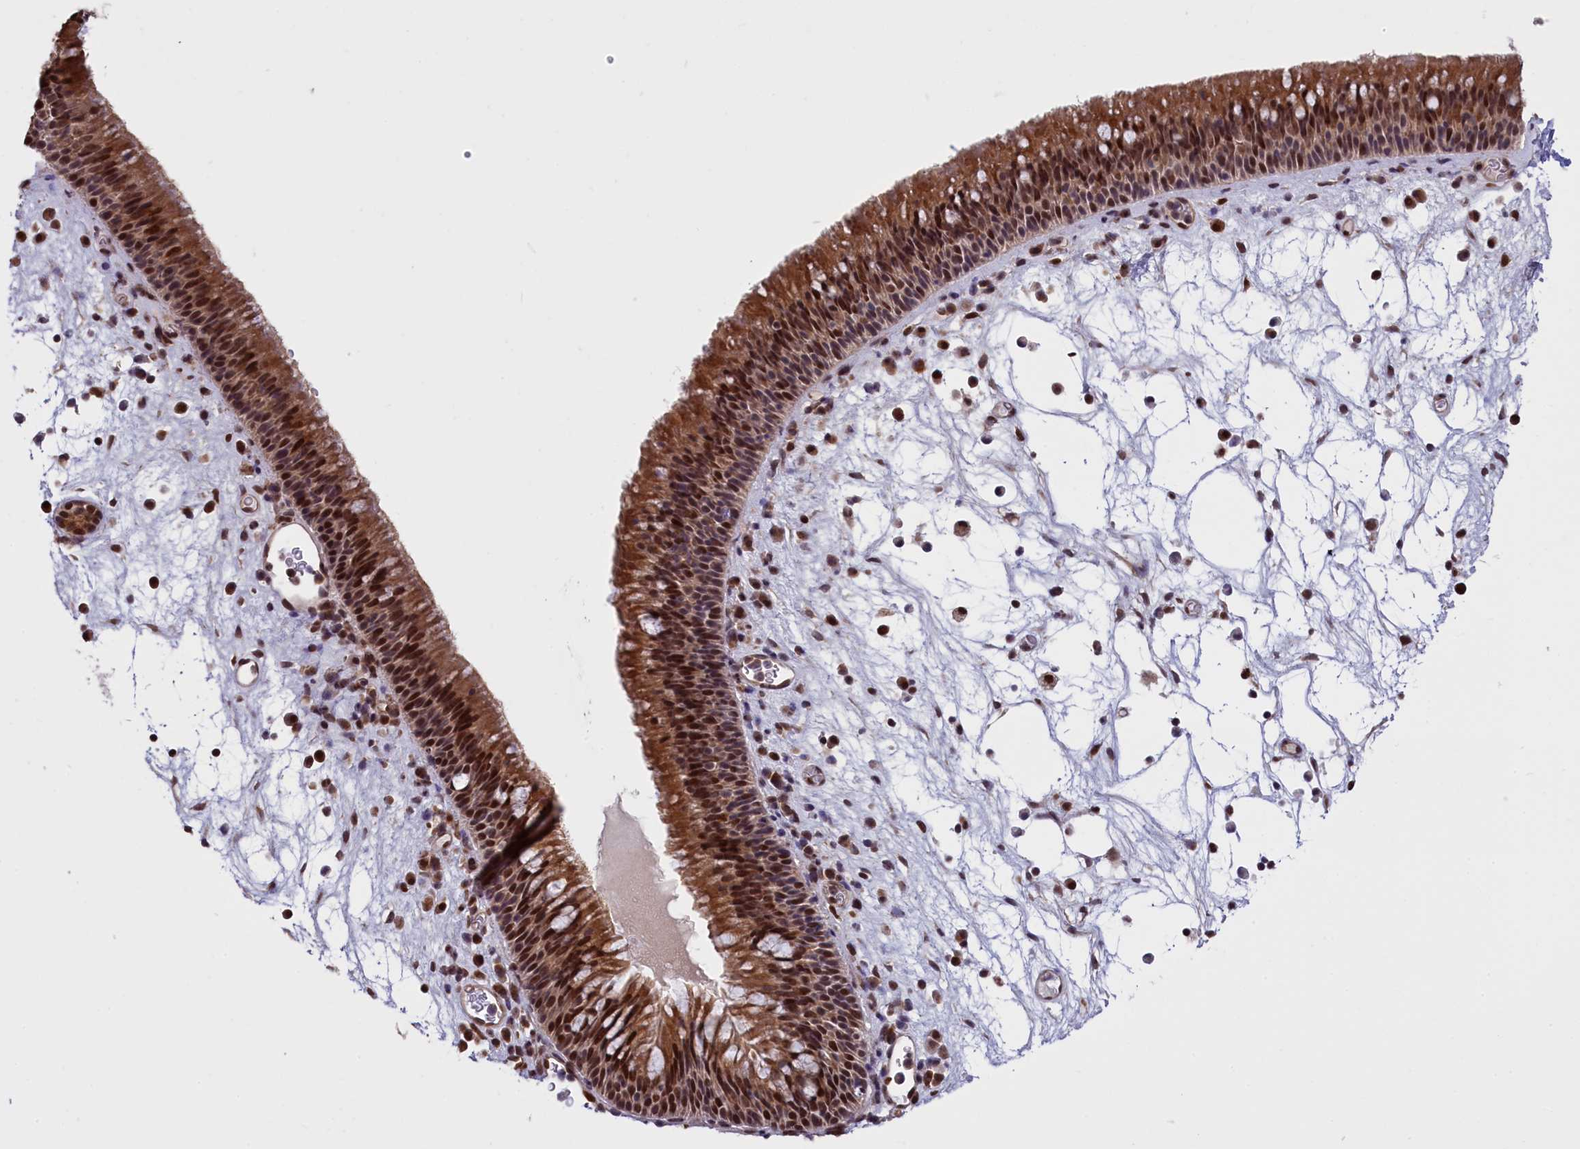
{"staining": {"intensity": "moderate", "quantity": ">75%", "location": "cytoplasmic/membranous,nuclear"}, "tissue": "nasopharynx", "cell_type": "Respiratory epithelial cells", "image_type": "normal", "snomed": [{"axis": "morphology", "description": "Normal tissue, NOS"}, {"axis": "morphology", "description": "Inflammation, NOS"}, {"axis": "morphology", "description": "Malignant melanoma, Metastatic site"}, {"axis": "topography", "description": "Nasopharynx"}], "caption": "Protein staining by immunohistochemistry (IHC) exhibits moderate cytoplasmic/membranous,nuclear expression in approximately >75% of respiratory epithelial cells in benign nasopharynx.", "gene": "RELB", "patient": {"sex": "male", "age": 70}}